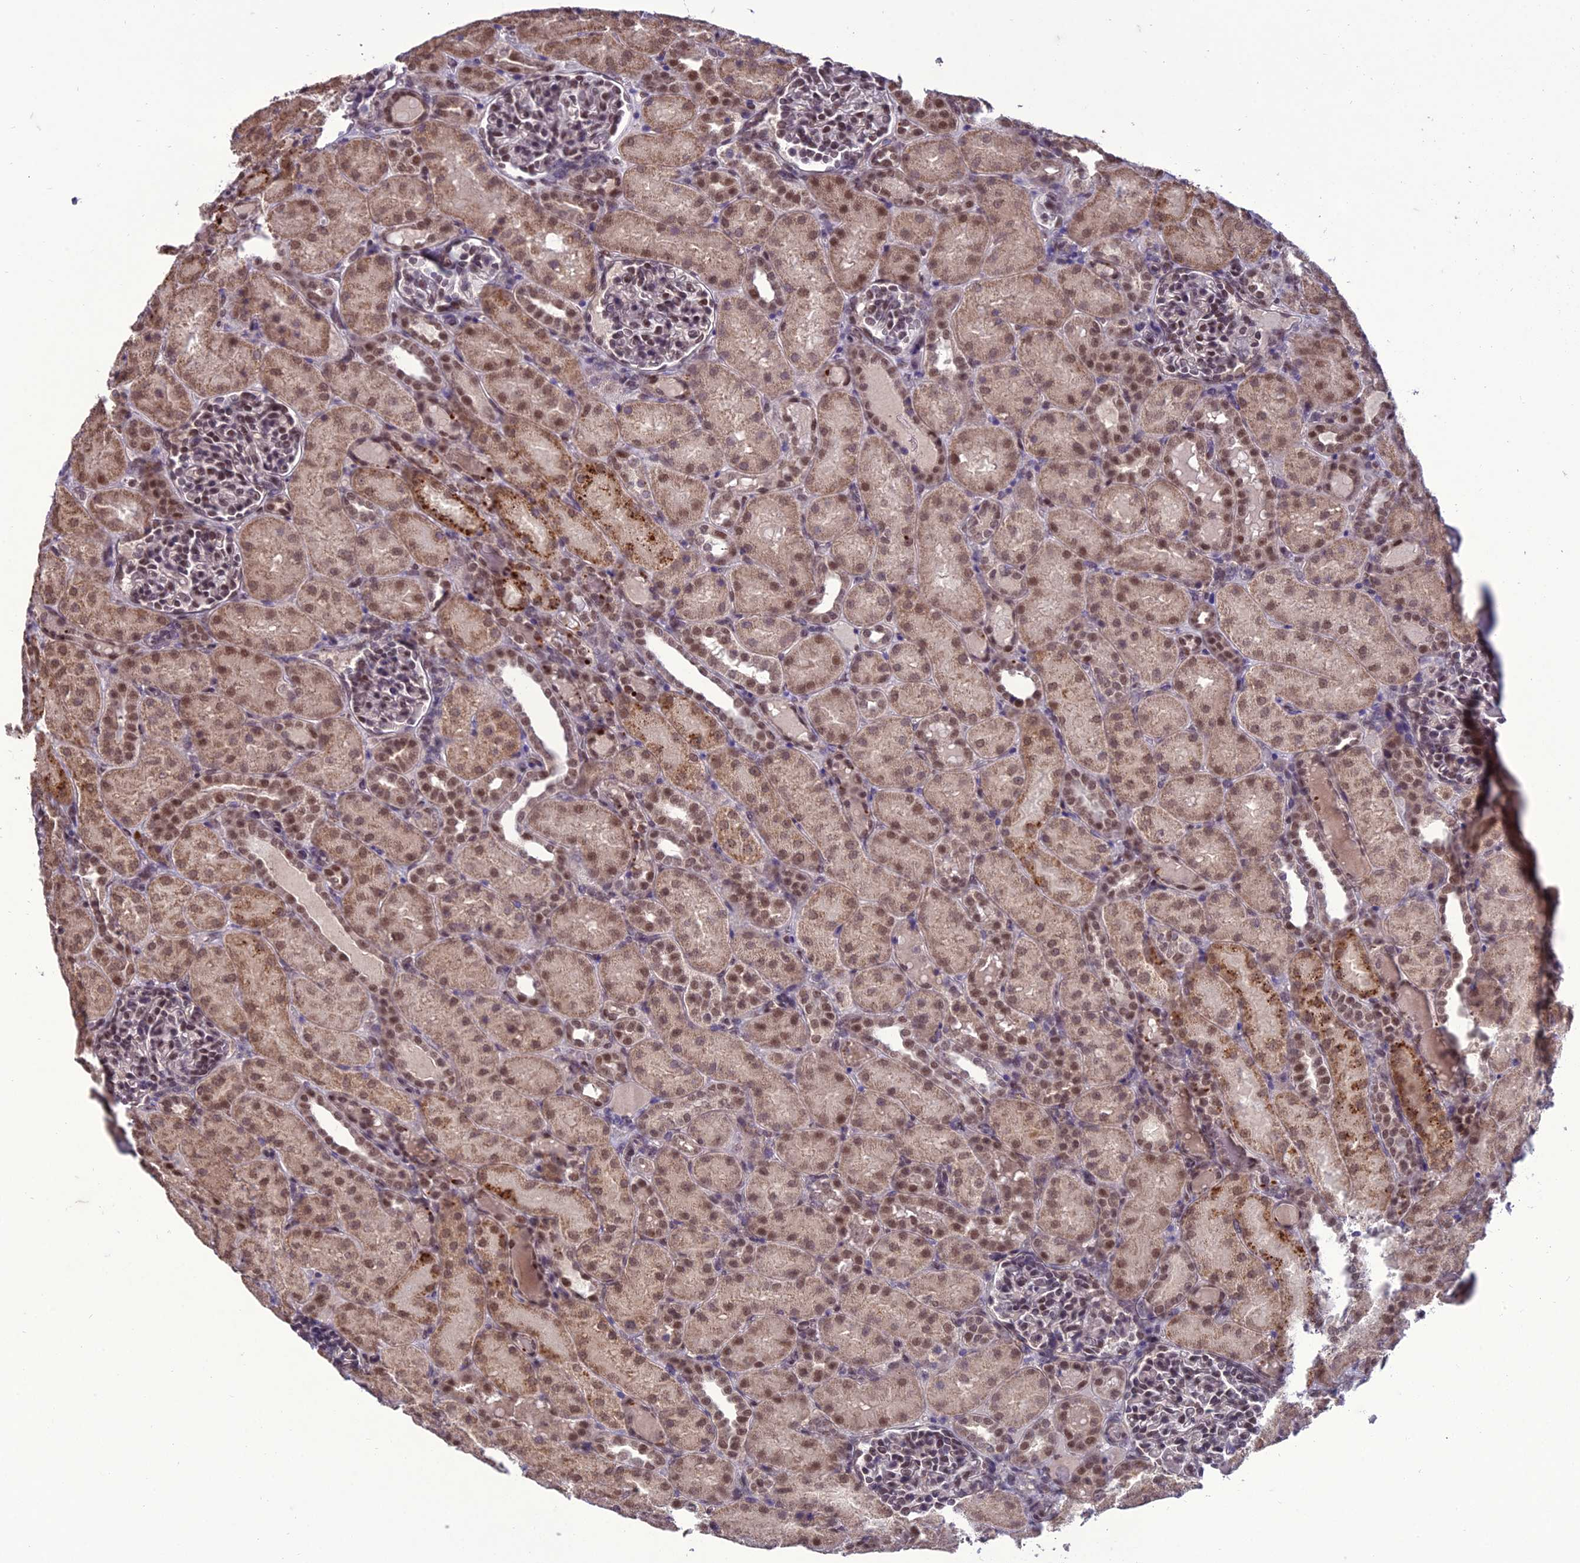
{"staining": {"intensity": "moderate", "quantity": "25%-75%", "location": "nuclear"}, "tissue": "kidney", "cell_type": "Cells in glomeruli", "image_type": "normal", "snomed": [{"axis": "morphology", "description": "Normal tissue, NOS"}, {"axis": "topography", "description": "Kidney"}], "caption": "Brown immunohistochemical staining in unremarkable kidney demonstrates moderate nuclear positivity in approximately 25%-75% of cells in glomeruli. The staining was performed using DAB (3,3'-diaminobenzidine) to visualize the protein expression in brown, while the nuclei were stained in blue with hematoxylin (Magnification: 20x).", "gene": "RANBP3", "patient": {"sex": "male", "age": 1}}